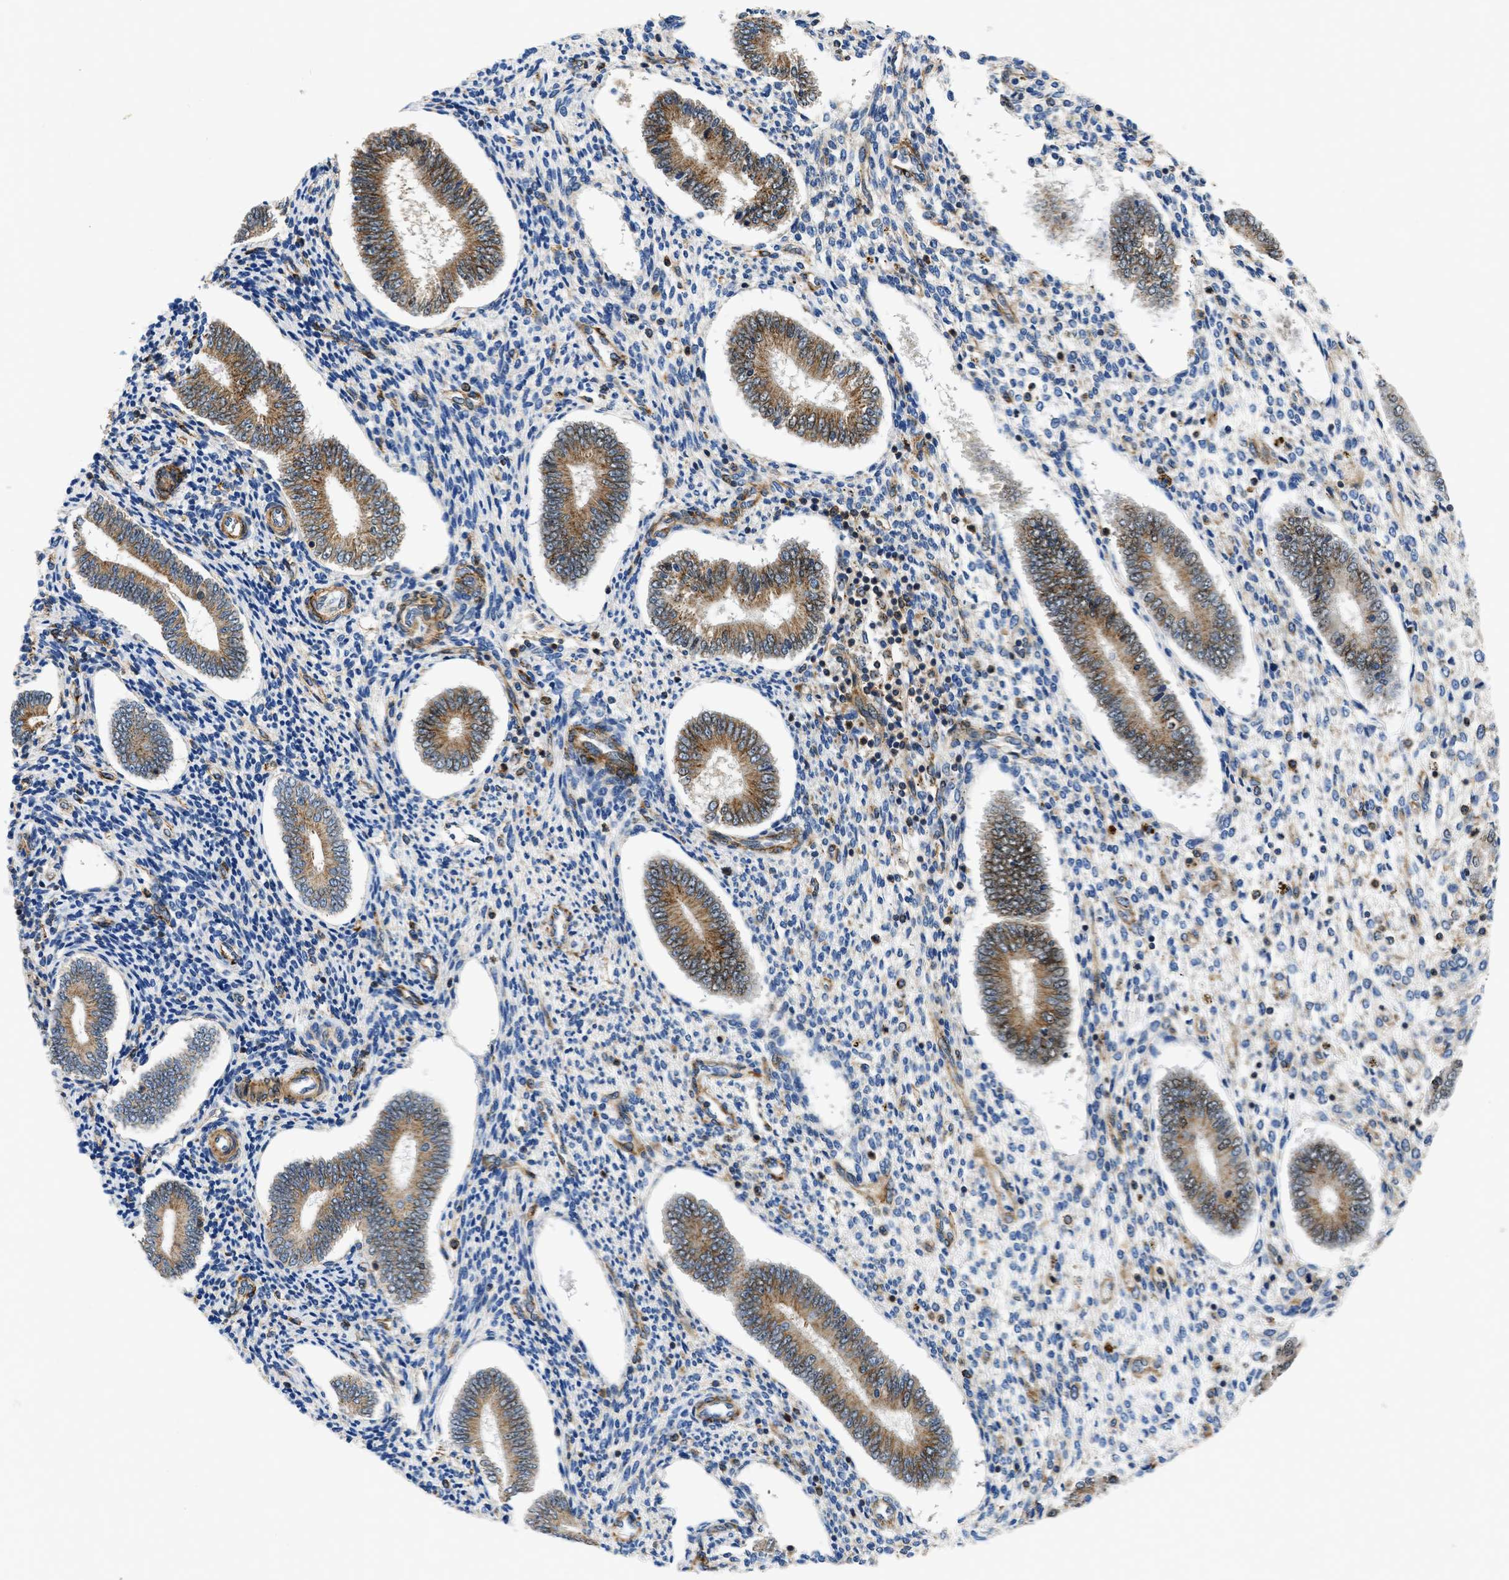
{"staining": {"intensity": "moderate", "quantity": "25%-75%", "location": "cytoplasmic/membranous"}, "tissue": "endometrium", "cell_type": "Cells in endometrial stroma", "image_type": "normal", "snomed": [{"axis": "morphology", "description": "Normal tissue, NOS"}, {"axis": "topography", "description": "Endometrium"}], "caption": "Cells in endometrial stroma reveal medium levels of moderate cytoplasmic/membranous staining in approximately 25%-75% of cells in normal endometrium. (IHC, brightfield microscopy, high magnification).", "gene": "SEPTIN2", "patient": {"sex": "female", "age": 42}}